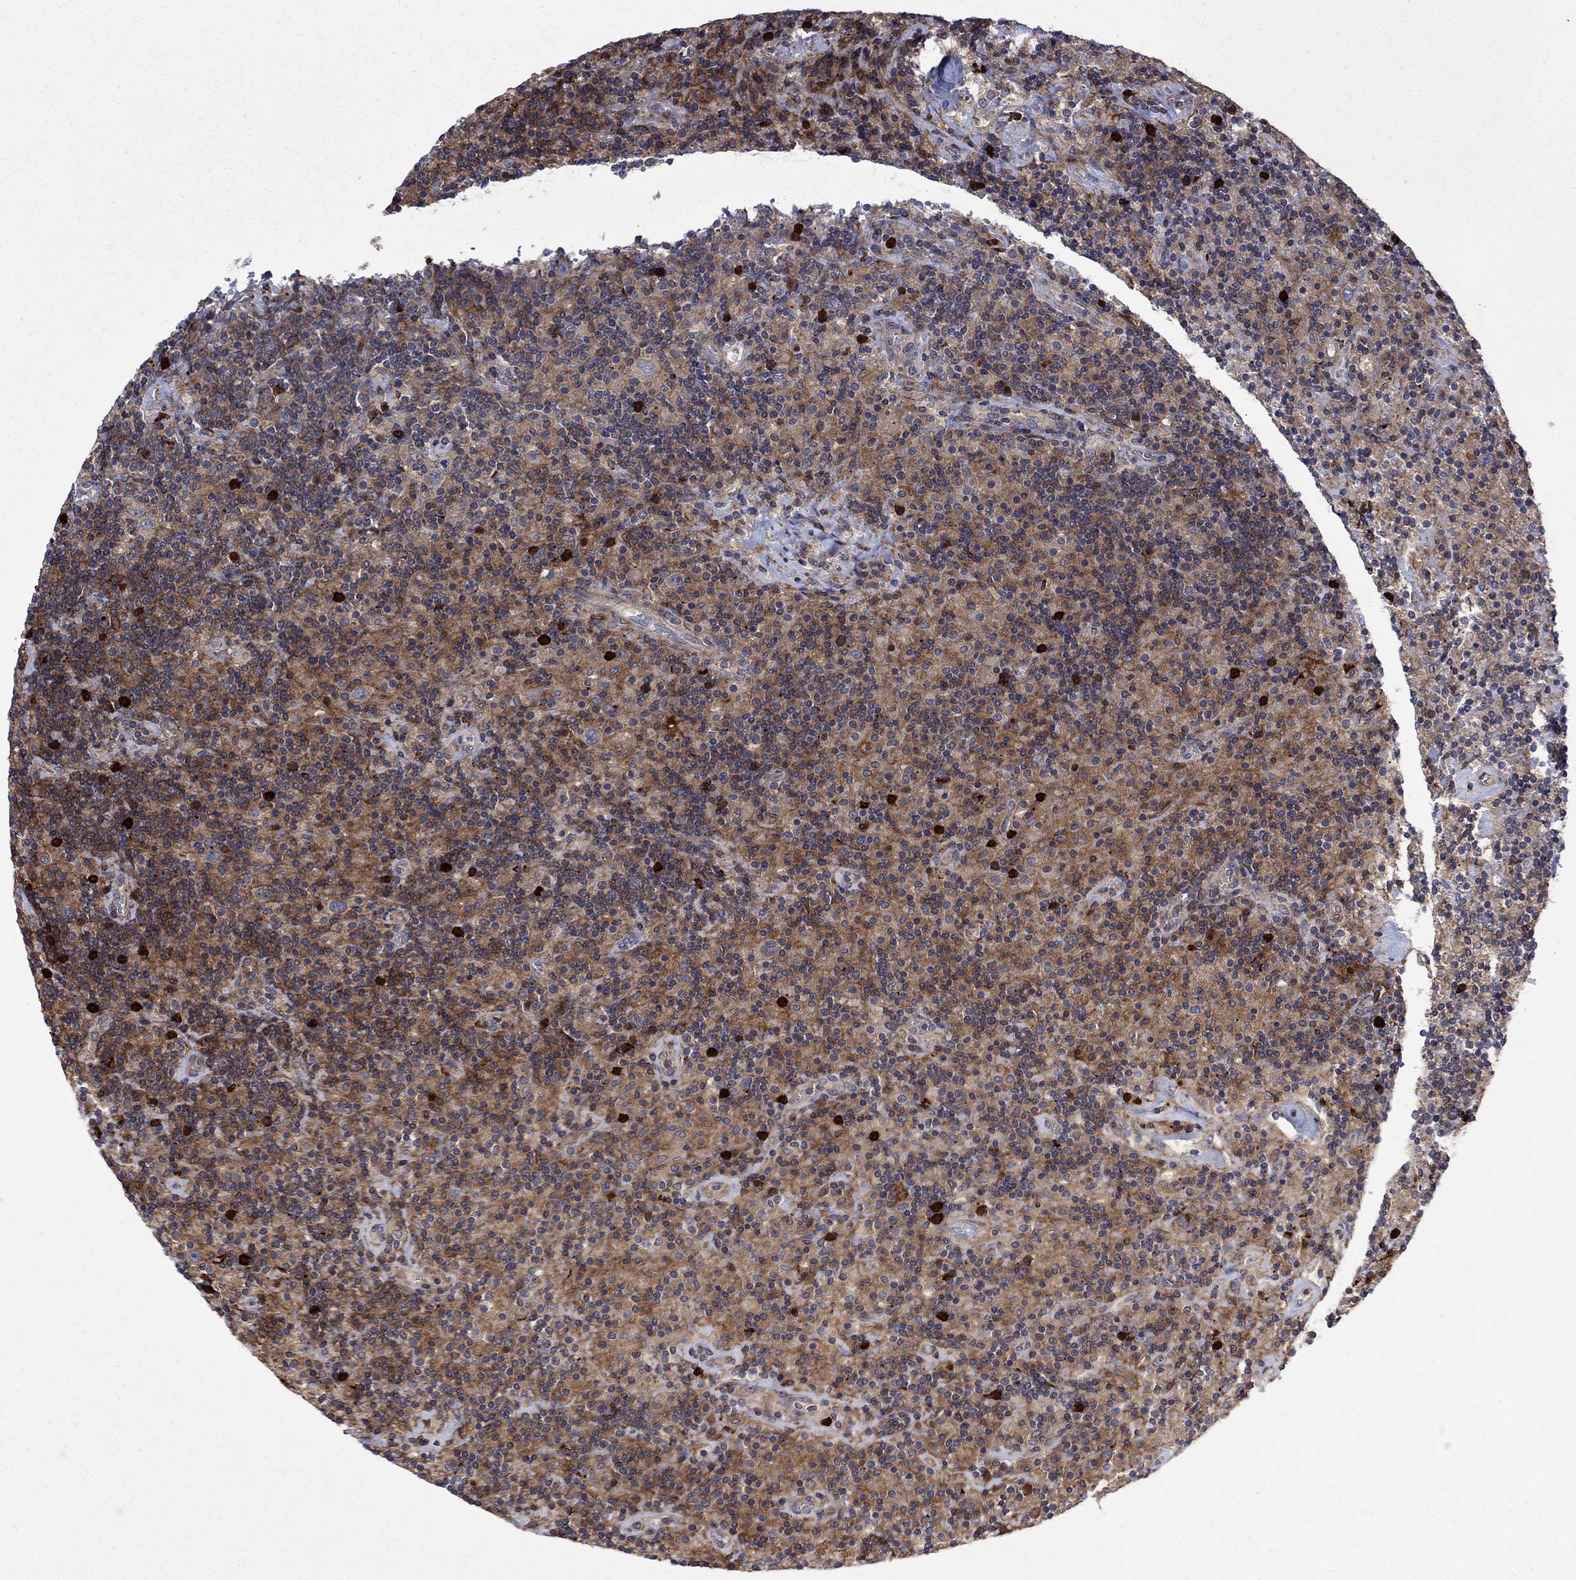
{"staining": {"intensity": "weak", "quantity": ">75%", "location": "cytoplasmic/membranous"}, "tissue": "lymphoma", "cell_type": "Tumor cells", "image_type": "cancer", "snomed": [{"axis": "morphology", "description": "Hodgkin's disease, NOS"}, {"axis": "topography", "description": "Lymph node"}], "caption": "The immunohistochemical stain highlights weak cytoplasmic/membranous staining in tumor cells of lymphoma tissue.", "gene": "PAG1", "patient": {"sex": "male", "age": 70}}